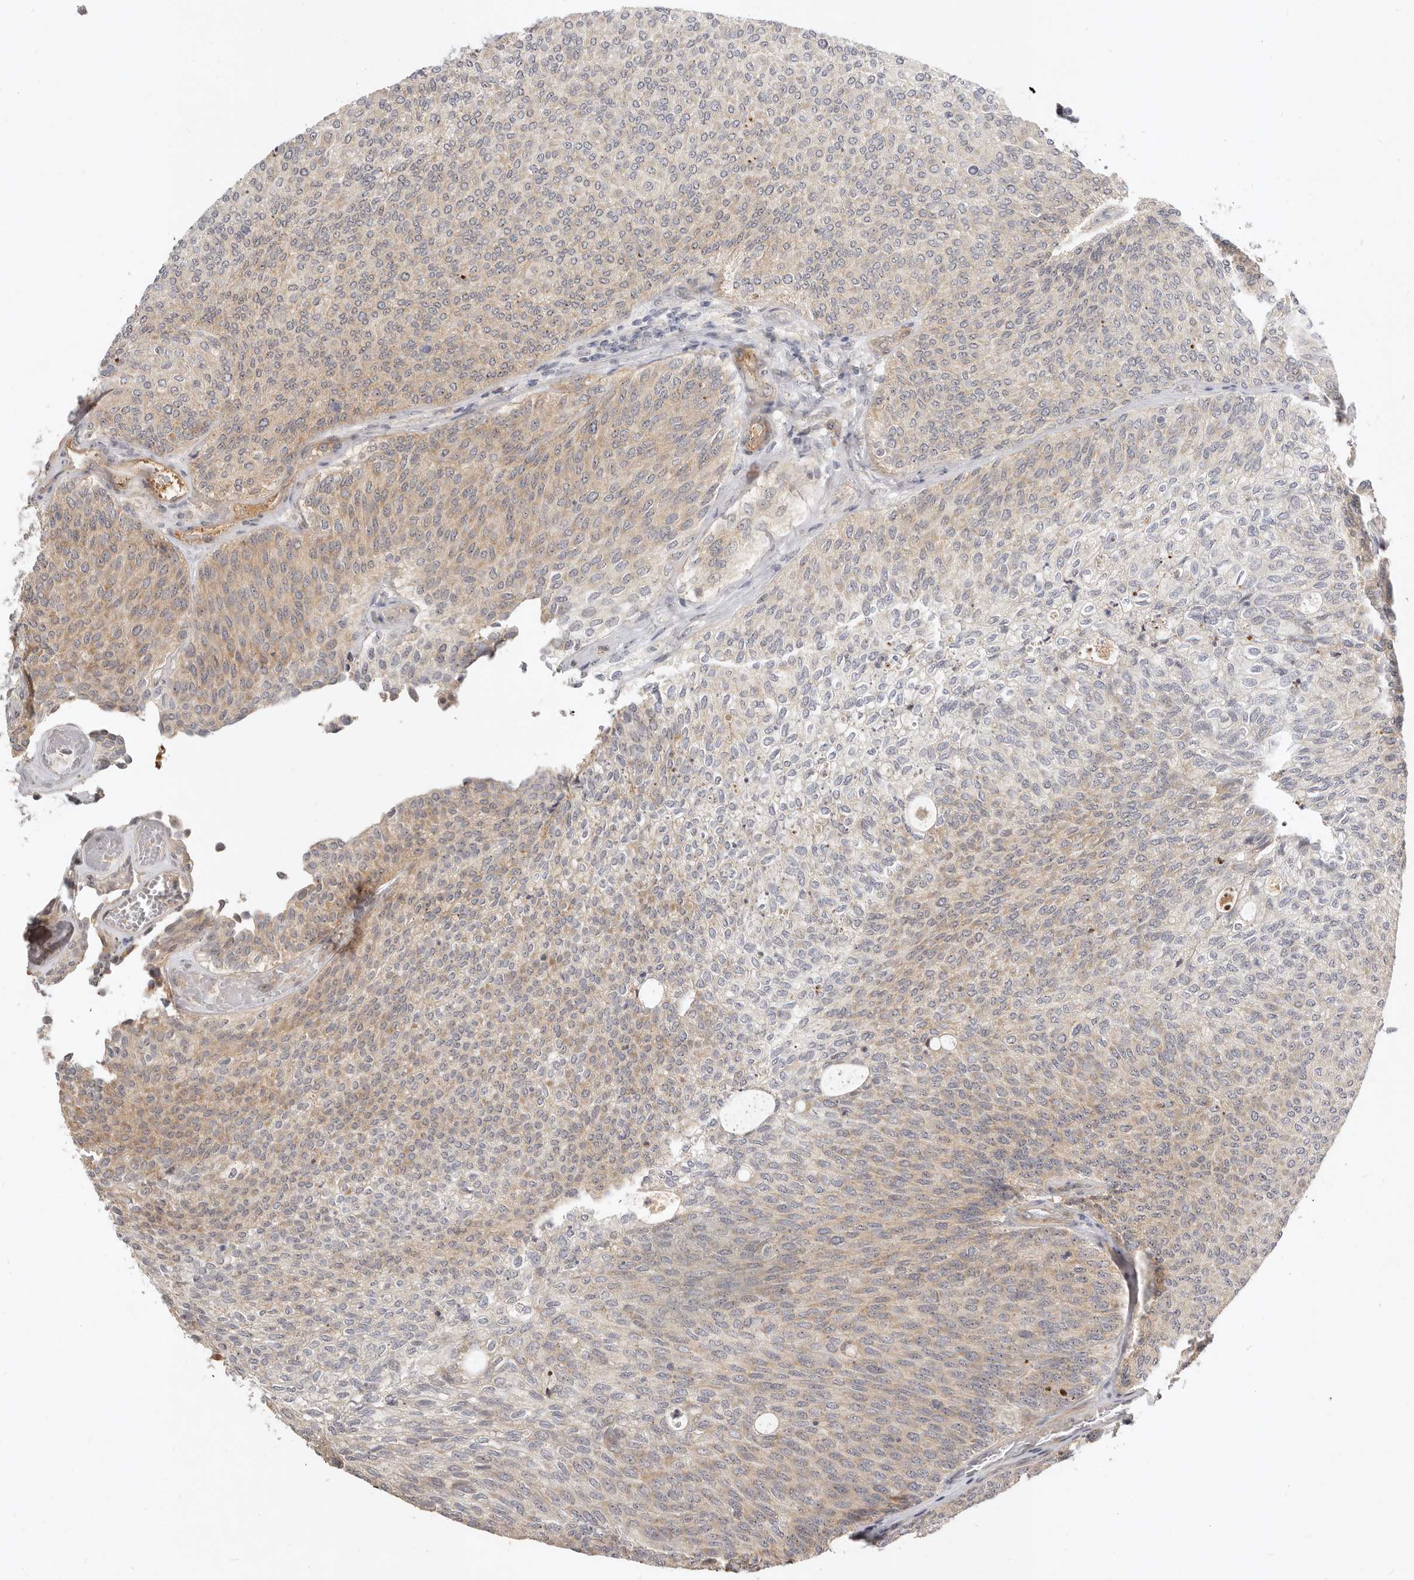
{"staining": {"intensity": "weak", "quantity": "25%-75%", "location": "cytoplasmic/membranous"}, "tissue": "urothelial cancer", "cell_type": "Tumor cells", "image_type": "cancer", "snomed": [{"axis": "morphology", "description": "Urothelial carcinoma, Low grade"}, {"axis": "topography", "description": "Urinary bladder"}], "caption": "Urothelial carcinoma (low-grade) stained with a brown dye reveals weak cytoplasmic/membranous positive staining in approximately 25%-75% of tumor cells.", "gene": "MICALL2", "patient": {"sex": "female", "age": 79}}